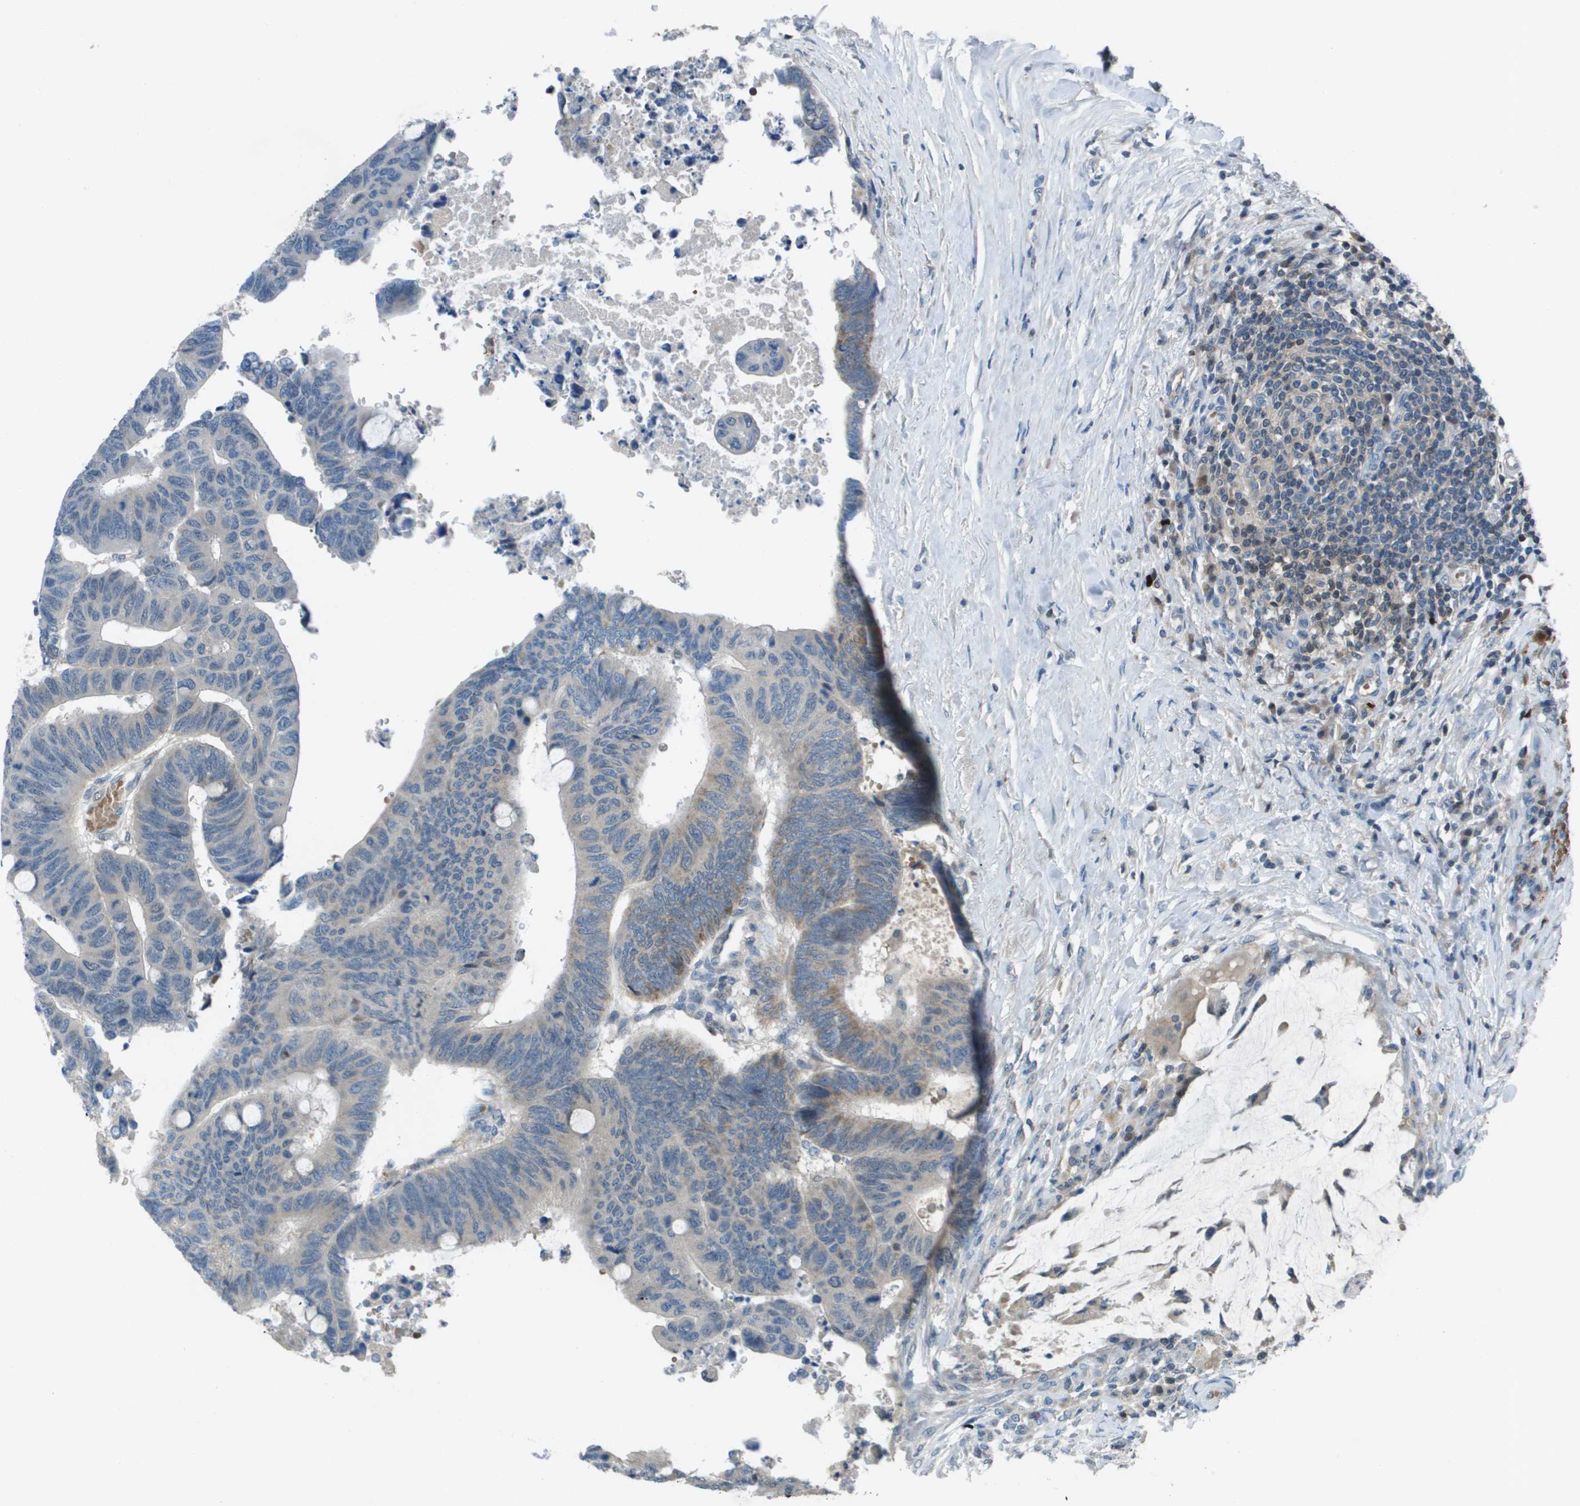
{"staining": {"intensity": "moderate", "quantity": "<25%", "location": "cytoplasmic/membranous"}, "tissue": "colorectal cancer", "cell_type": "Tumor cells", "image_type": "cancer", "snomed": [{"axis": "morphology", "description": "Normal tissue, NOS"}, {"axis": "morphology", "description": "Adenocarcinoma, NOS"}, {"axis": "topography", "description": "Rectum"}, {"axis": "topography", "description": "Peripheral nerve tissue"}], "caption": "Immunohistochemistry (IHC) image of neoplastic tissue: human colorectal cancer (adenocarcinoma) stained using immunohistochemistry shows low levels of moderate protein expression localized specifically in the cytoplasmic/membranous of tumor cells, appearing as a cytoplasmic/membranous brown color.", "gene": "CAMK4", "patient": {"sex": "male", "age": 92}}